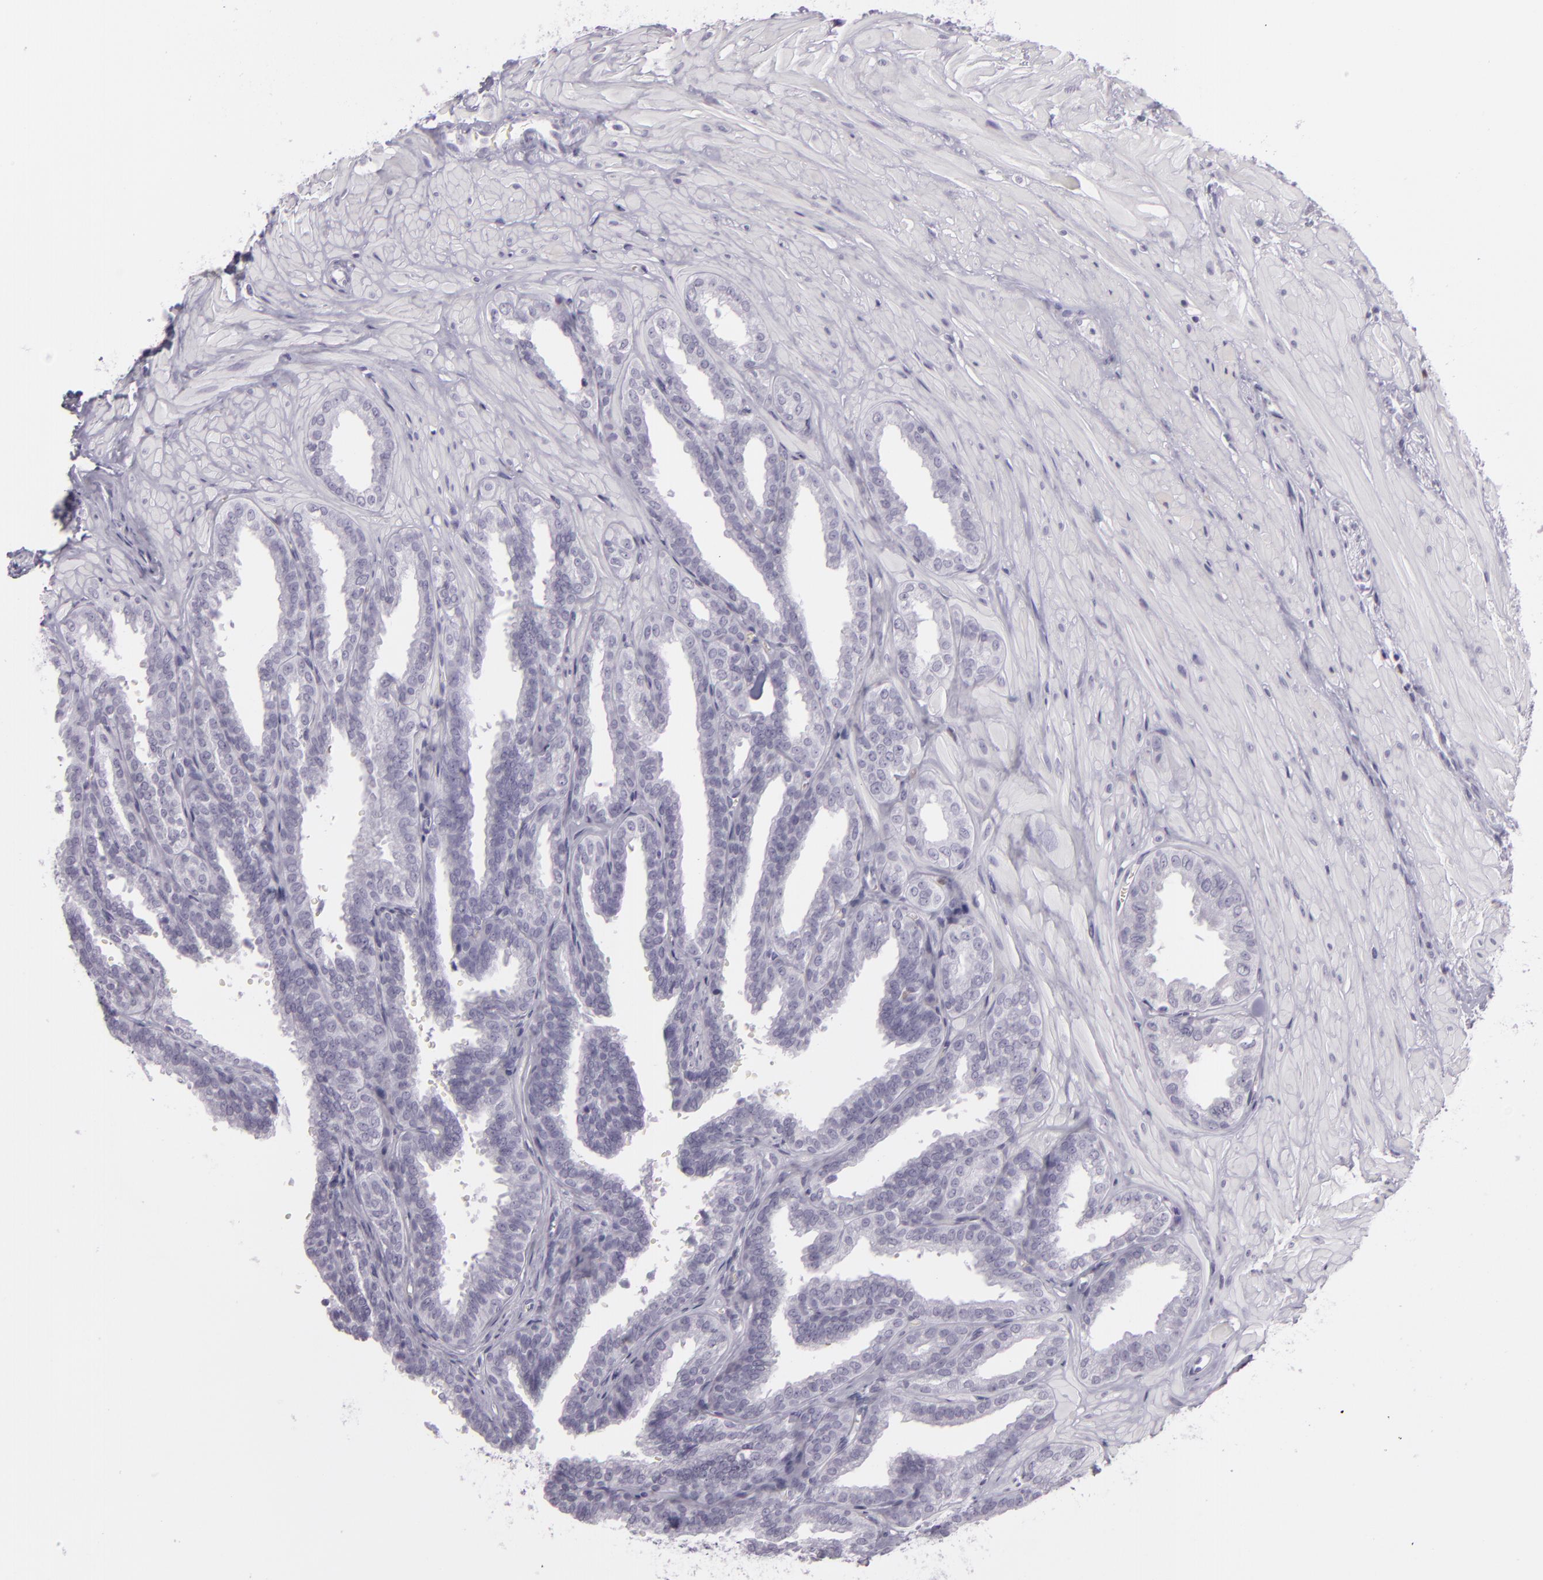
{"staining": {"intensity": "negative", "quantity": "none", "location": "none"}, "tissue": "seminal vesicle", "cell_type": "Glandular cells", "image_type": "normal", "snomed": [{"axis": "morphology", "description": "Normal tissue, NOS"}, {"axis": "topography", "description": "Seminal veicle"}], "caption": "IHC of benign seminal vesicle shows no expression in glandular cells.", "gene": "MCM3", "patient": {"sex": "male", "age": 26}}